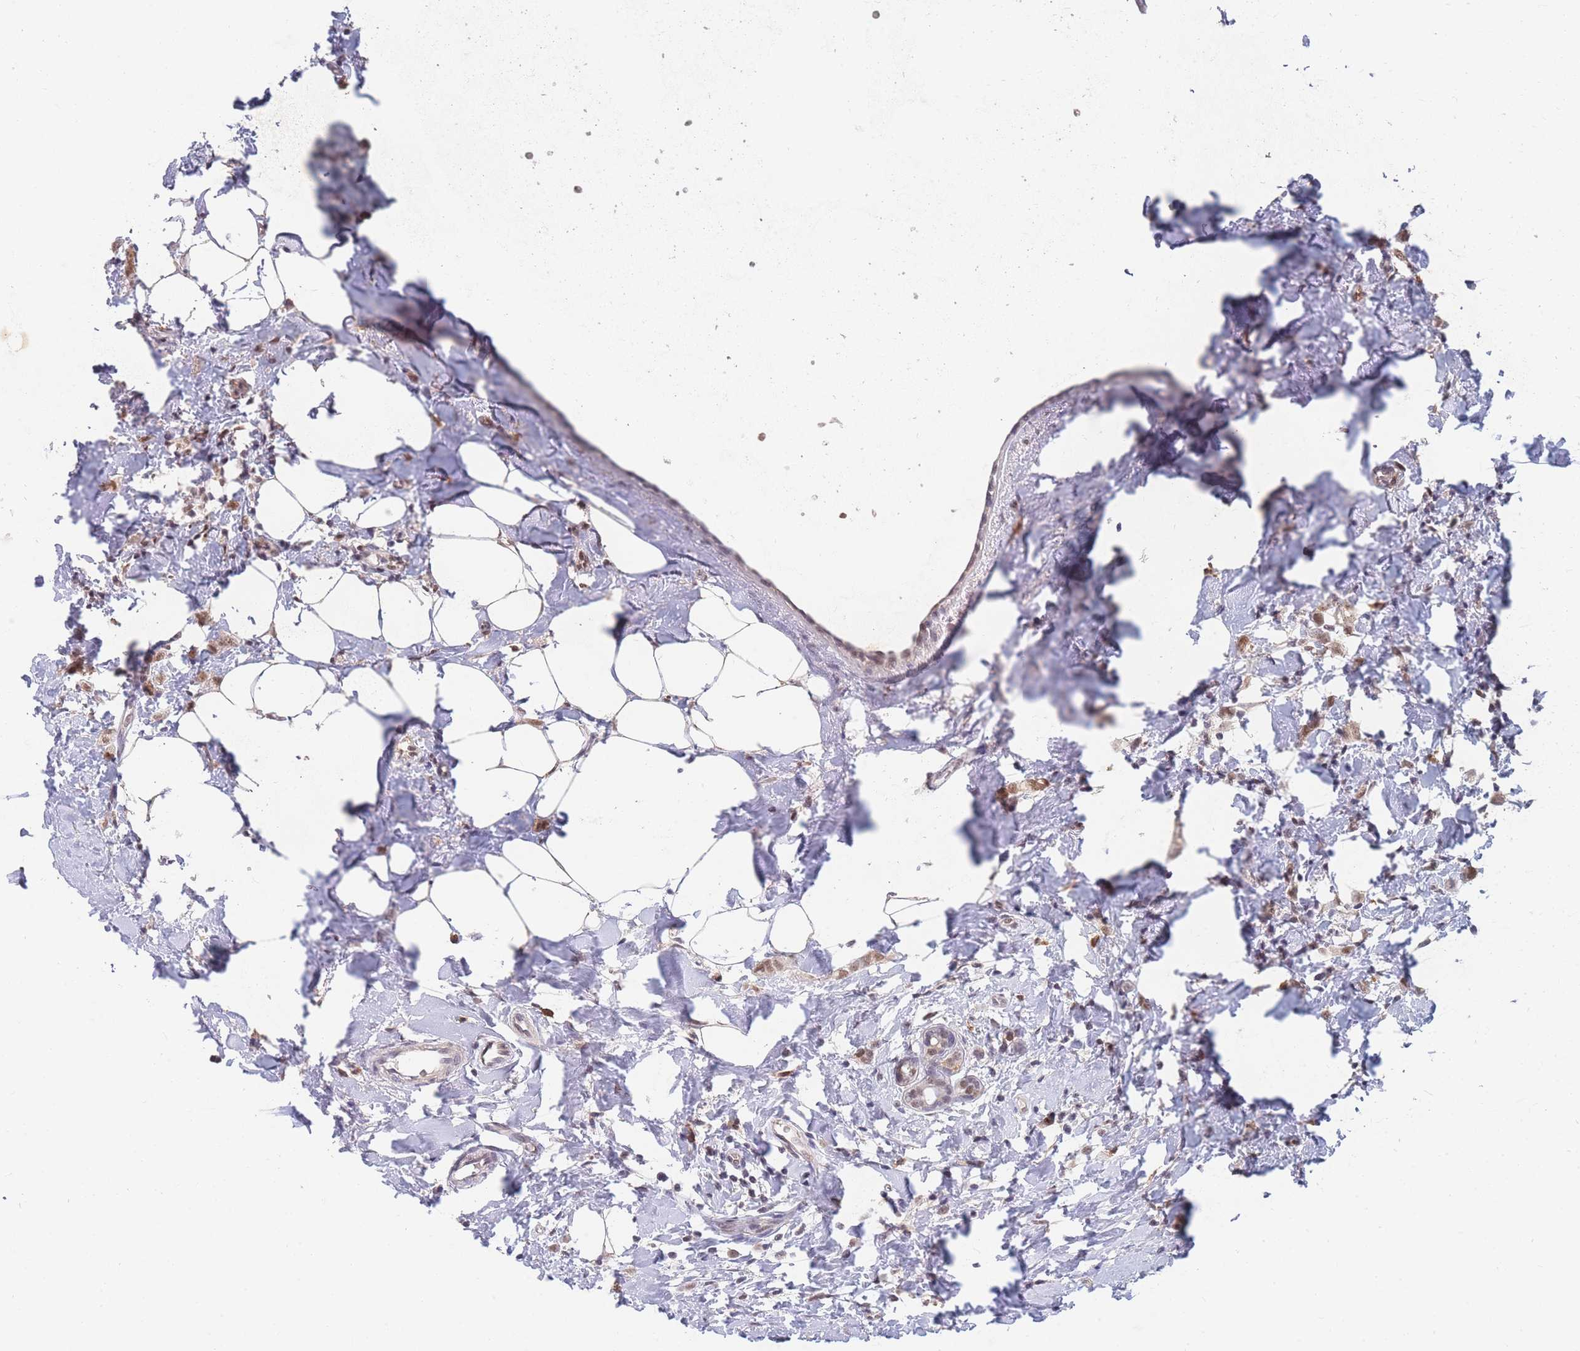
{"staining": {"intensity": "moderate", "quantity": ">75%", "location": "nuclear"}, "tissue": "breast cancer", "cell_type": "Tumor cells", "image_type": "cancer", "snomed": [{"axis": "morphology", "description": "Lobular carcinoma"}, {"axis": "topography", "description": "Breast"}], "caption": "This micrograph shows lobular carcinoma (breast) stained with immunohistochemistry to label a protein in brown. The nuclear of tumor cells show moderate positivity for the protein. Nuclei are counter-stained blue.", "gene": "SNRPA1", "patient": {"sex": "female", "age": 47}}